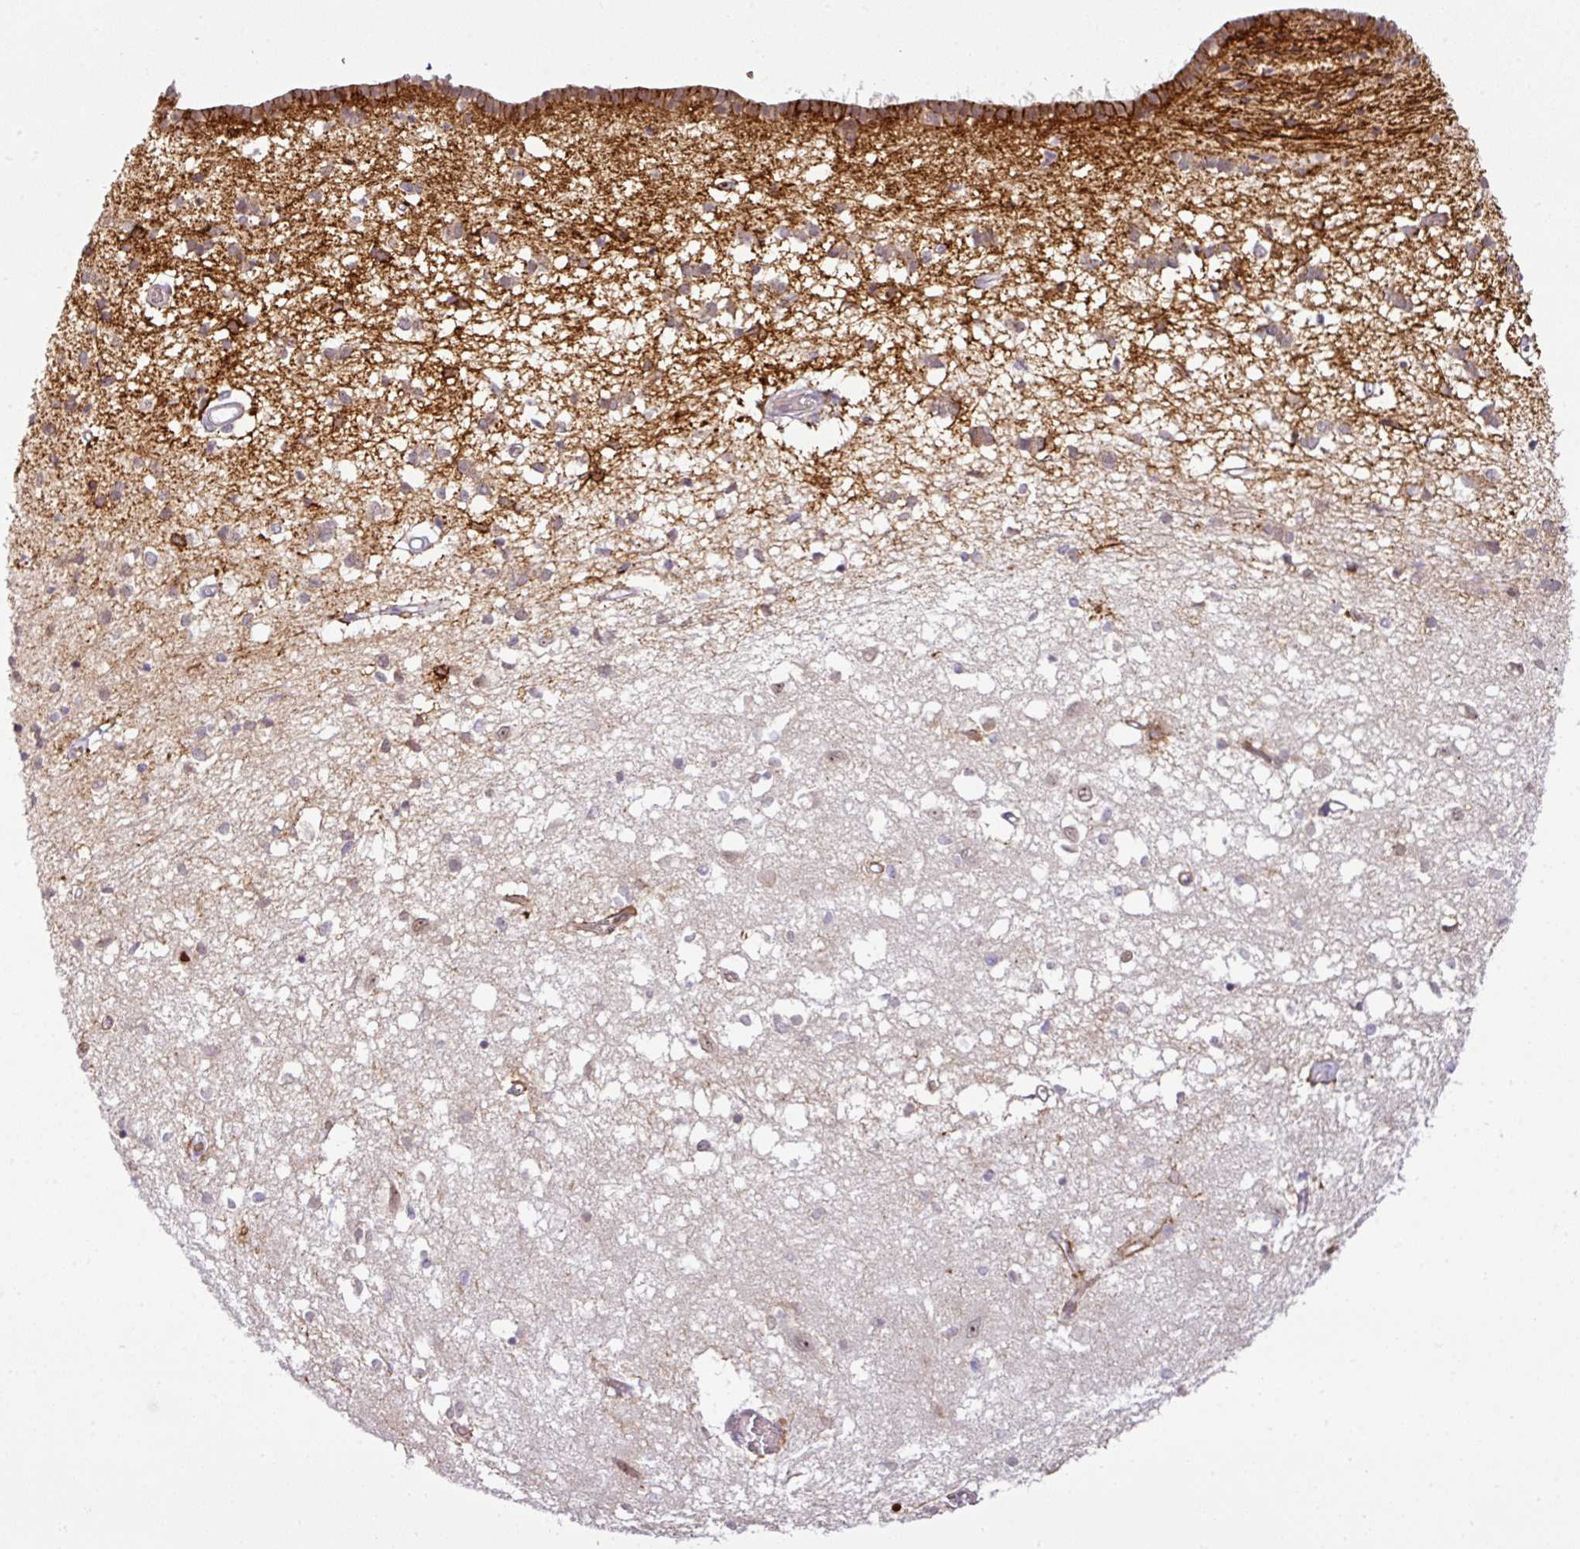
{"staining": {"intensity": "negative", "quantity": "none", "location": "none"}, "tissue": "caudate", "cell_type": "Glial cells", "image_type": "normal", "snomed": [{"axis": "morphology", "description": "Normal tissue, NOS"}, {"axis": "topography", "description": "Lateral ventricle wall"}], "caption": "Micrograph shows no protein positivity in glial cells of normal caudate.", "gene": "PARP2", "patient": {"sex": "male", "age": 70}}